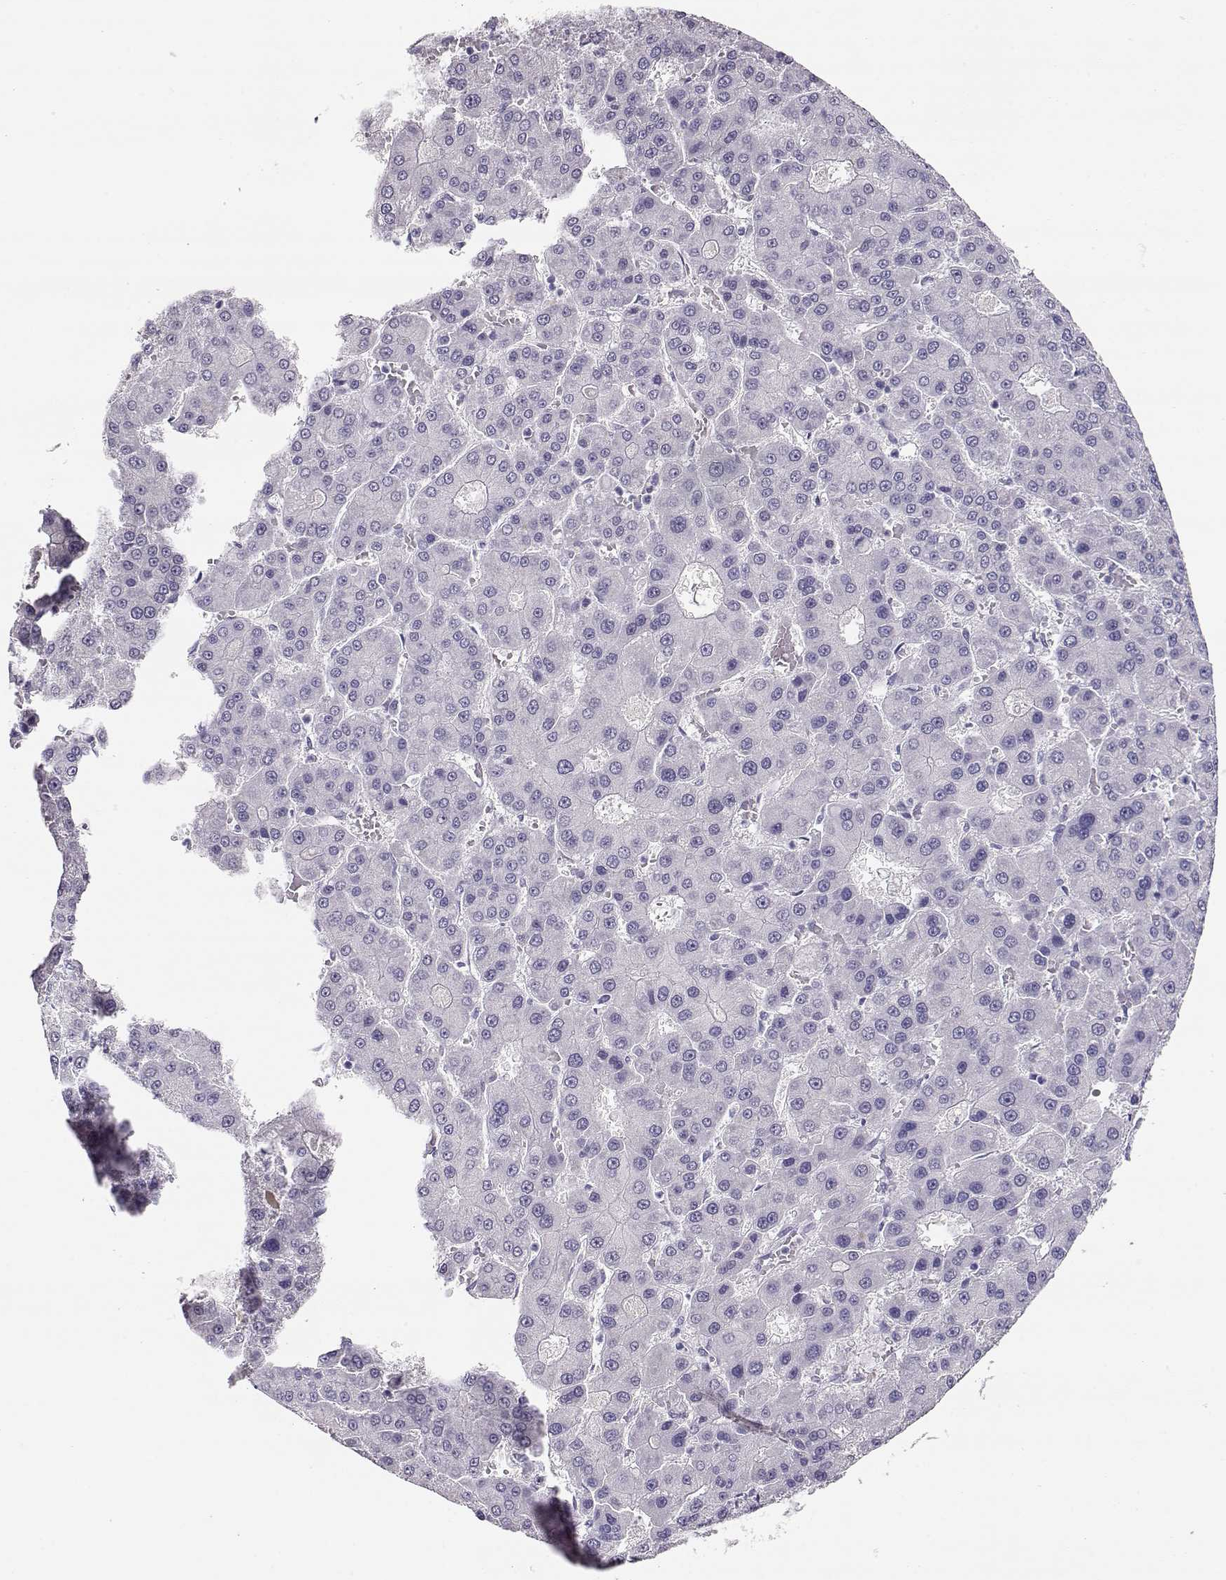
{"staining": {"intensity": "negative", "quantity": "none", "location": "none"}, "tissue": "liver cancer", "cell_type": "Tumor cells", "image_type": "cancer", "snomed": [{"axis": "morphology", "description": "Carcinoma, Hepatocellular, NOS"}, {"axis": "topography", "description": "Liver"}], "caption": "Hepatocellular carcinoma (liver) was stained to show a protein in brown. There is no significant positivity in tumor cells.", "gene": "POLI", "patient": {"sex": "male", "age": 70}}